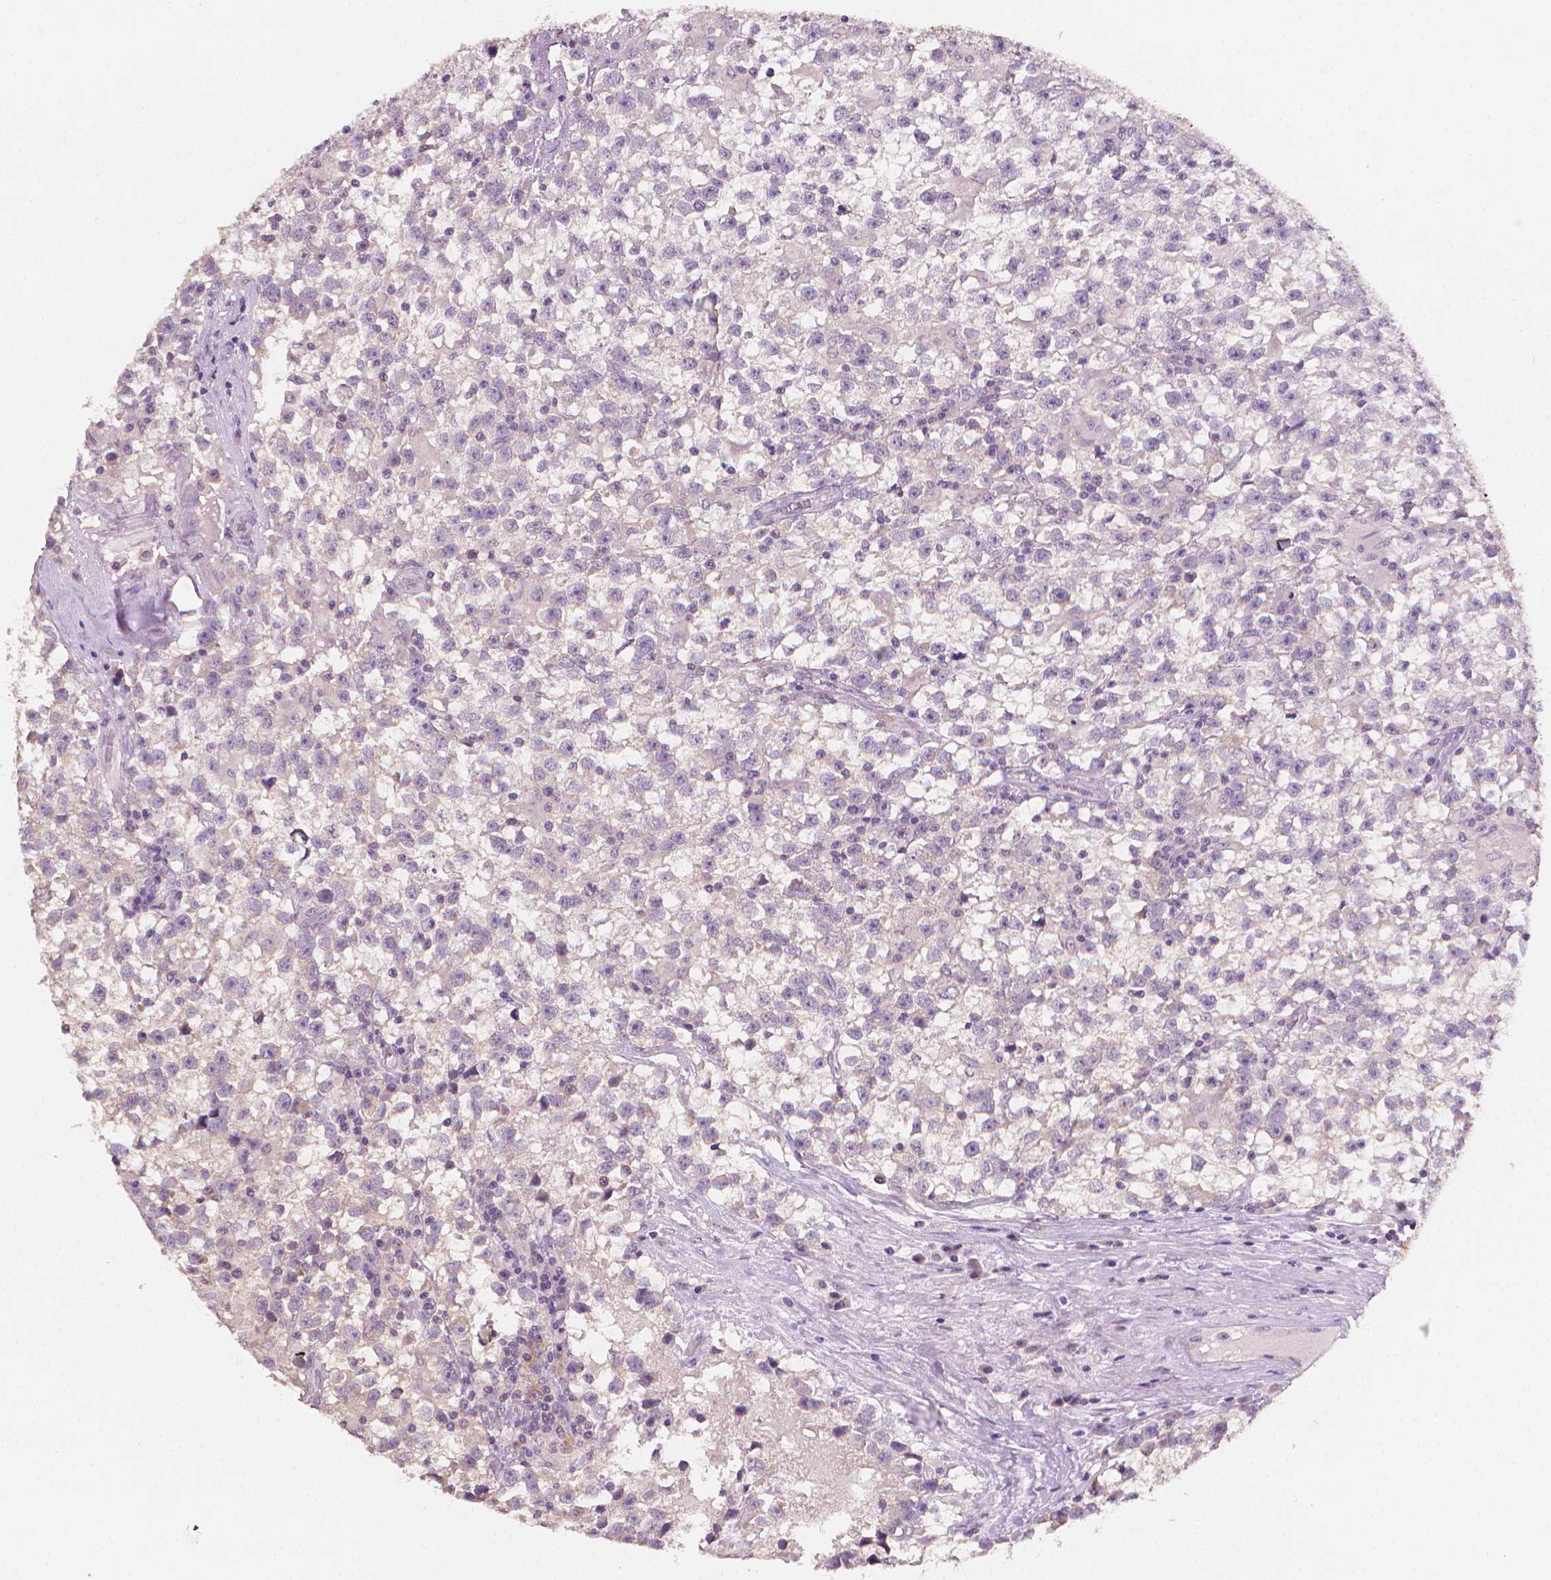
{"staining": {"intensity": "negative", "quantity": "none", "location": "none"}, "tissue": "testis cancer", "cell_type": "Tumor cells", "image_type": "cancer", "snomed": [{"axis": "morphology", "description": "Seminoma, NOS"}, {"axis": "topography", "description": "Testis"}], "caption": "The micrograph exhibits no significant expression in tumor cells of testis cancer (seminoma). The staining is performed using DAB (3,3'-diaminobenzidine) brown chromogen with nuclei counter-stained in using hematoxylin.", "gene": "FASN", "patient": {"sex": "male", "age": 31}}